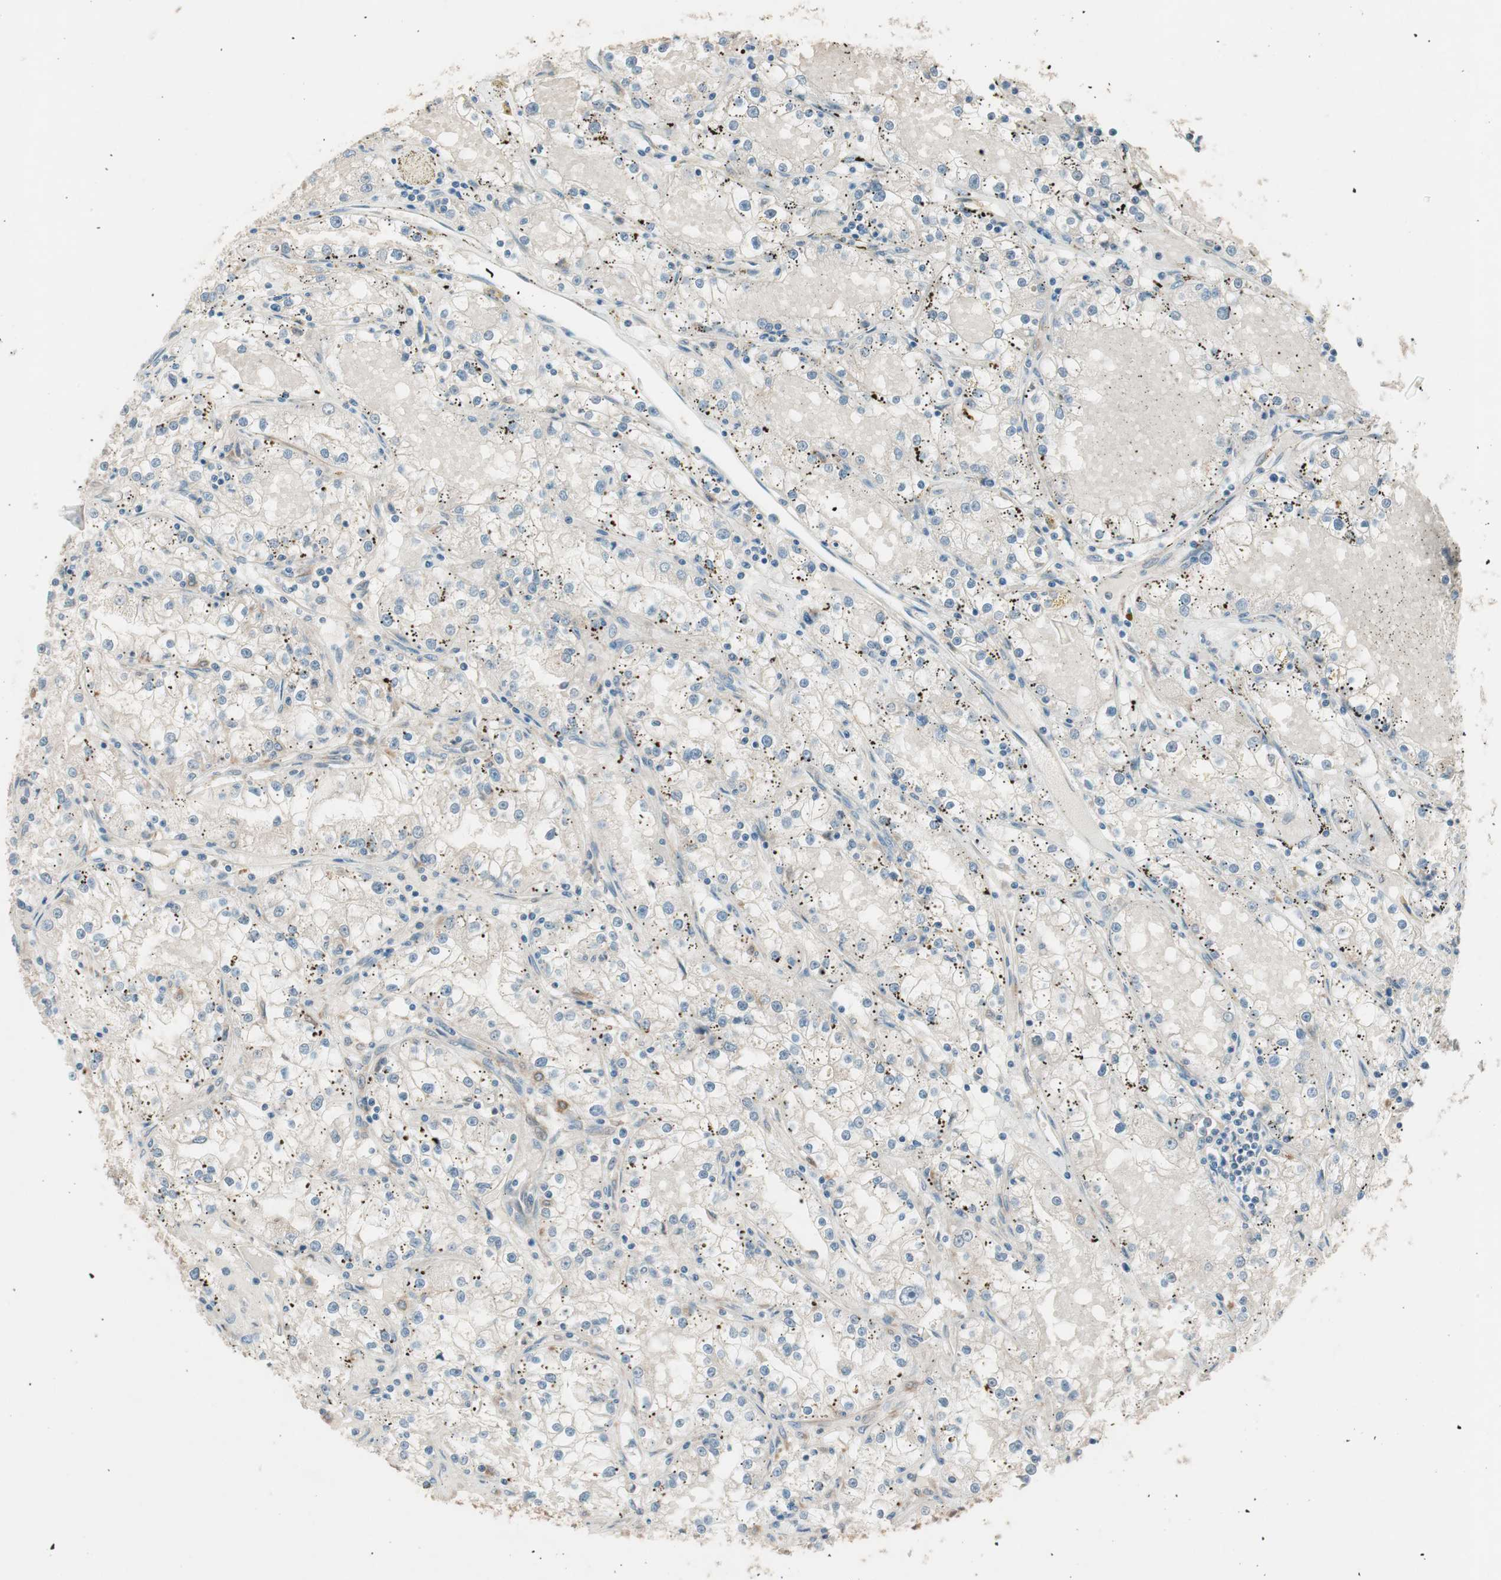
{"staining": {"intensity": "weak", "quantity": "<25%", "location": "cytoplasmic/membranous"}, "tissue": "renal cancer", "cell_type": "Tumor cells", "image_type": "cancer", "snomed": [{"axis": "morphology", "description": "Adenocarcinoma, NOS"}, {"axis": "topography", "description": "Kidney"}], "caption": "Tumor cells show no significant expression in renal cancer.", "gene": "GALT", "patient": {"sex": "male", "age": 56}}